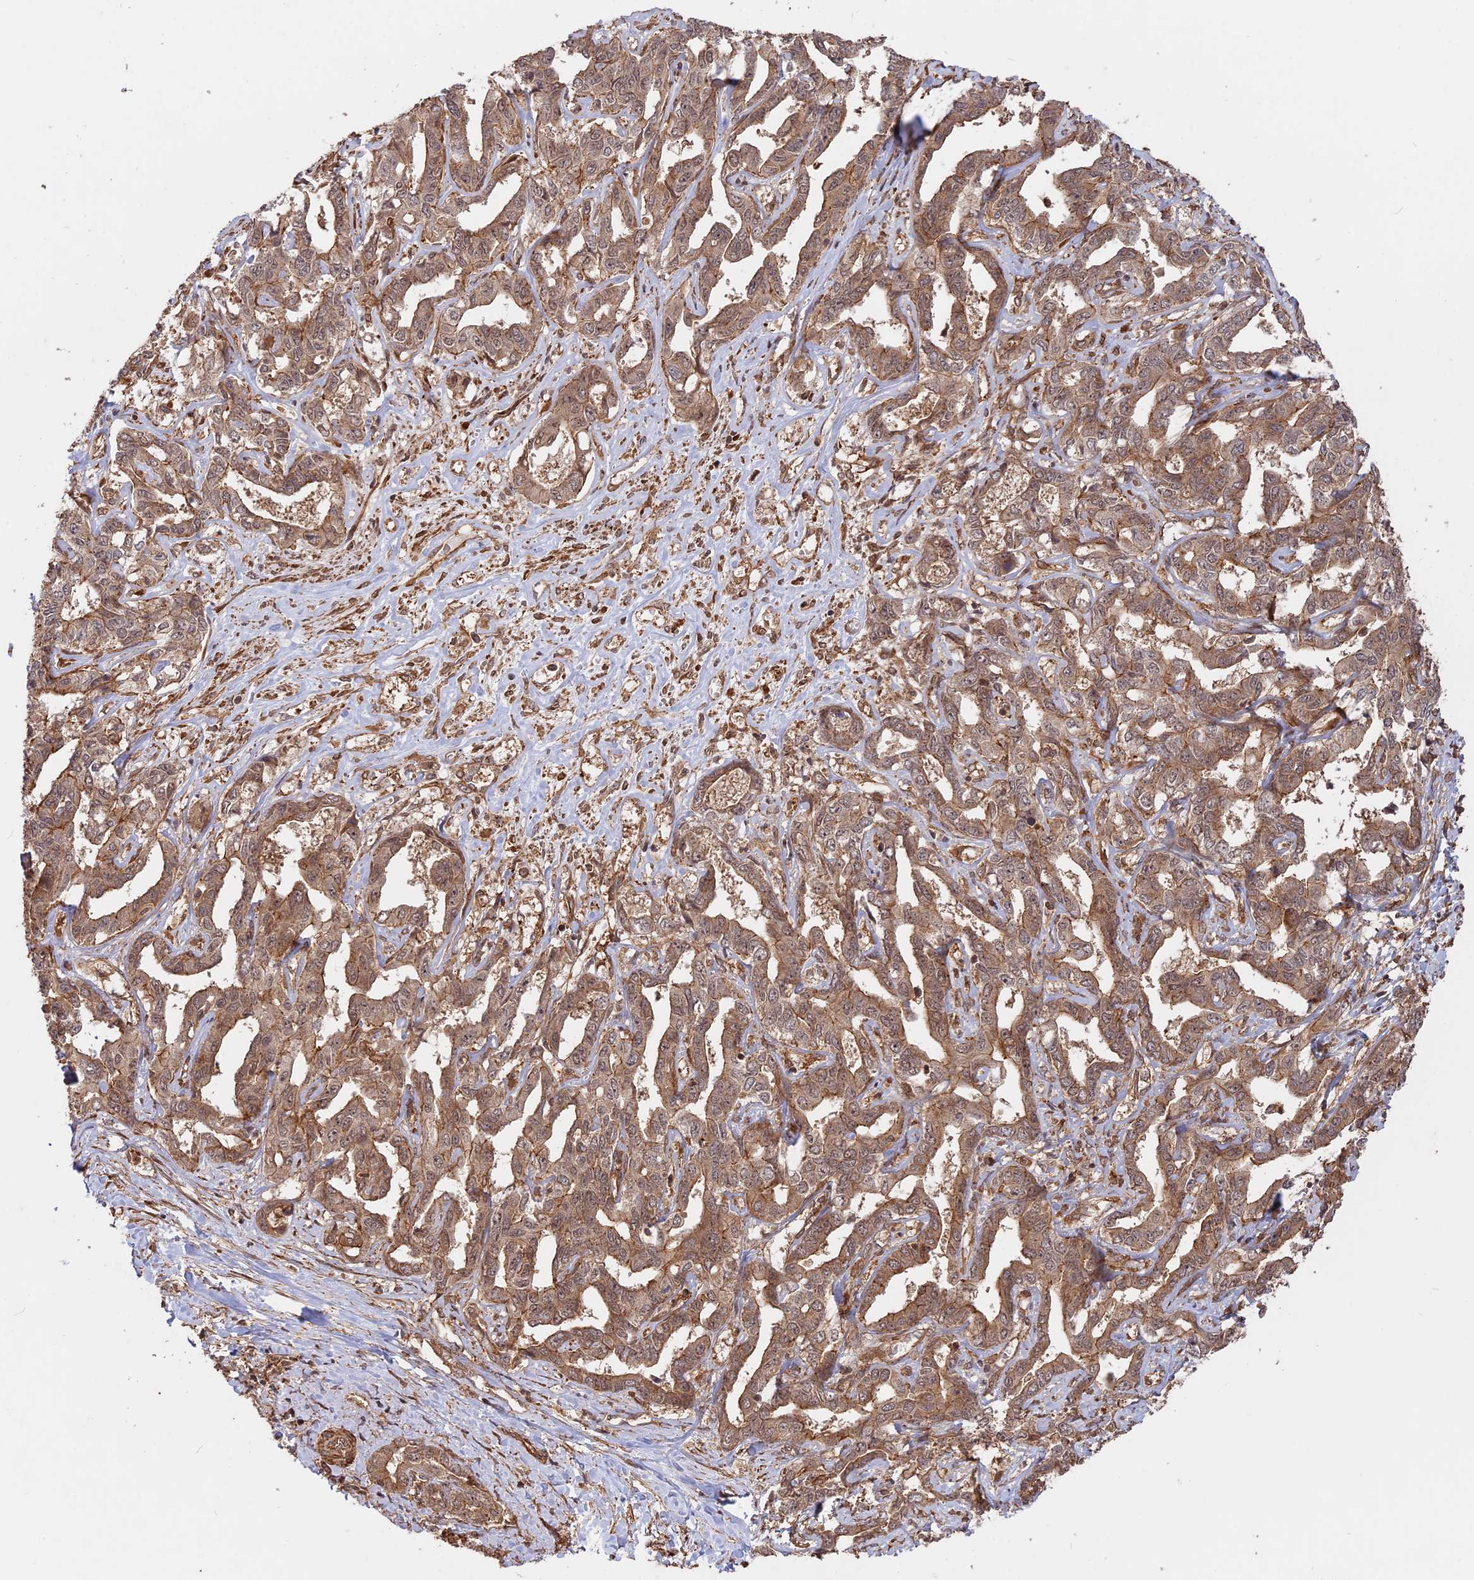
{"staining": {"intensity": "moderate", "quantity": ">75%", "location": "cytoplasmic/membranous"}, "tissue": "liver cancer", "cell_type": "Tumor cells", "image_type": "cancer", "snomed": [{"axis": "morphology", "description": "Cholangiocarcinoma"}, {"axis": "topography", "description": "Liver"}], "caption": "An image of cholangiocarcinoma (liver) stained for a protein displays moderate cytoplasmic/membranous brown staining in tumor cells. The staining was performed using DAB (3,3'-diaminobenzidine), with brown indicating positive protein expression. Nuclei are stained blue with hematoxylin.", "gene": "CCDC174", "patient": {"sex": "male", "age": 59}}